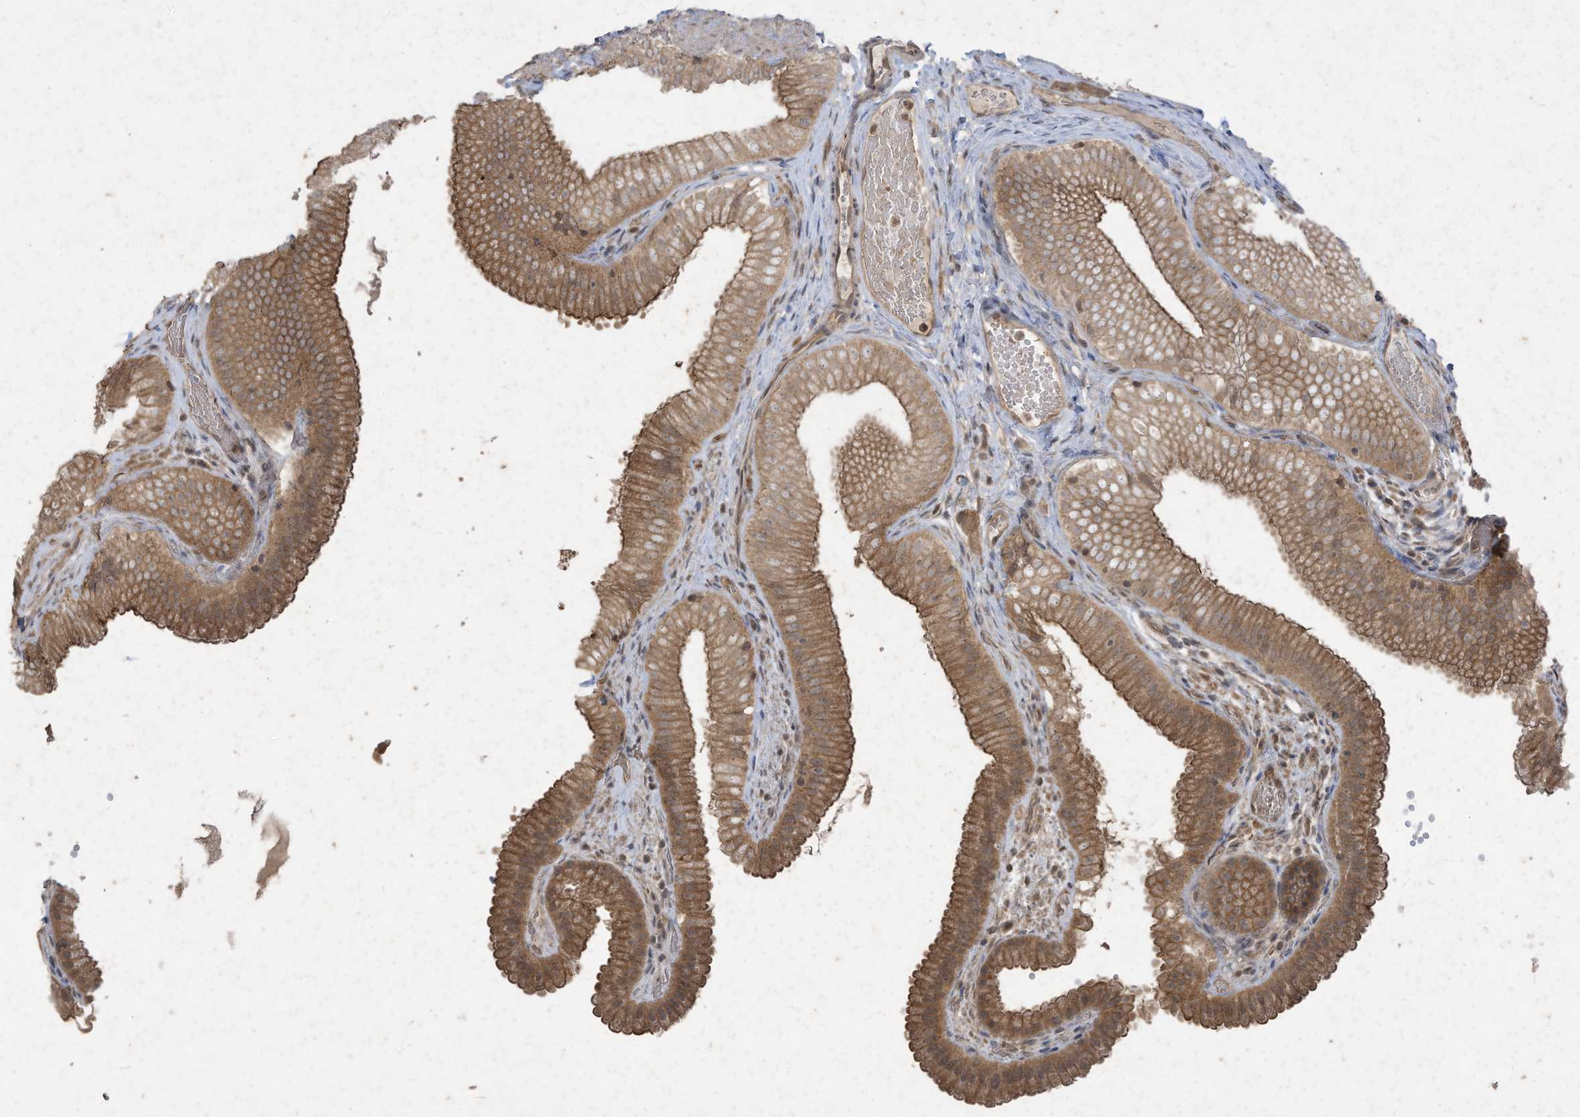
{"staining": {"intensity": "moderate", "quantity": ">75%", "location": "cytoplasmic/membranous"}, "tissue": "gallbladder", "cell_type": "Glandular cells", "image_type": "normal", "snomed": [{"axis": "morphology", "description": "Normal tissue, NOS"}, {"axis": "topography", "description": "Gallbladder"}], "caption": "Immunohistochemical staining of benign human gallbladder shows medium levels of moderate cytoplasmic/membranous expression in about >75% of glandular cells.", "gene": "MATN2", "patient": {"sex": "female", "age": 30}}